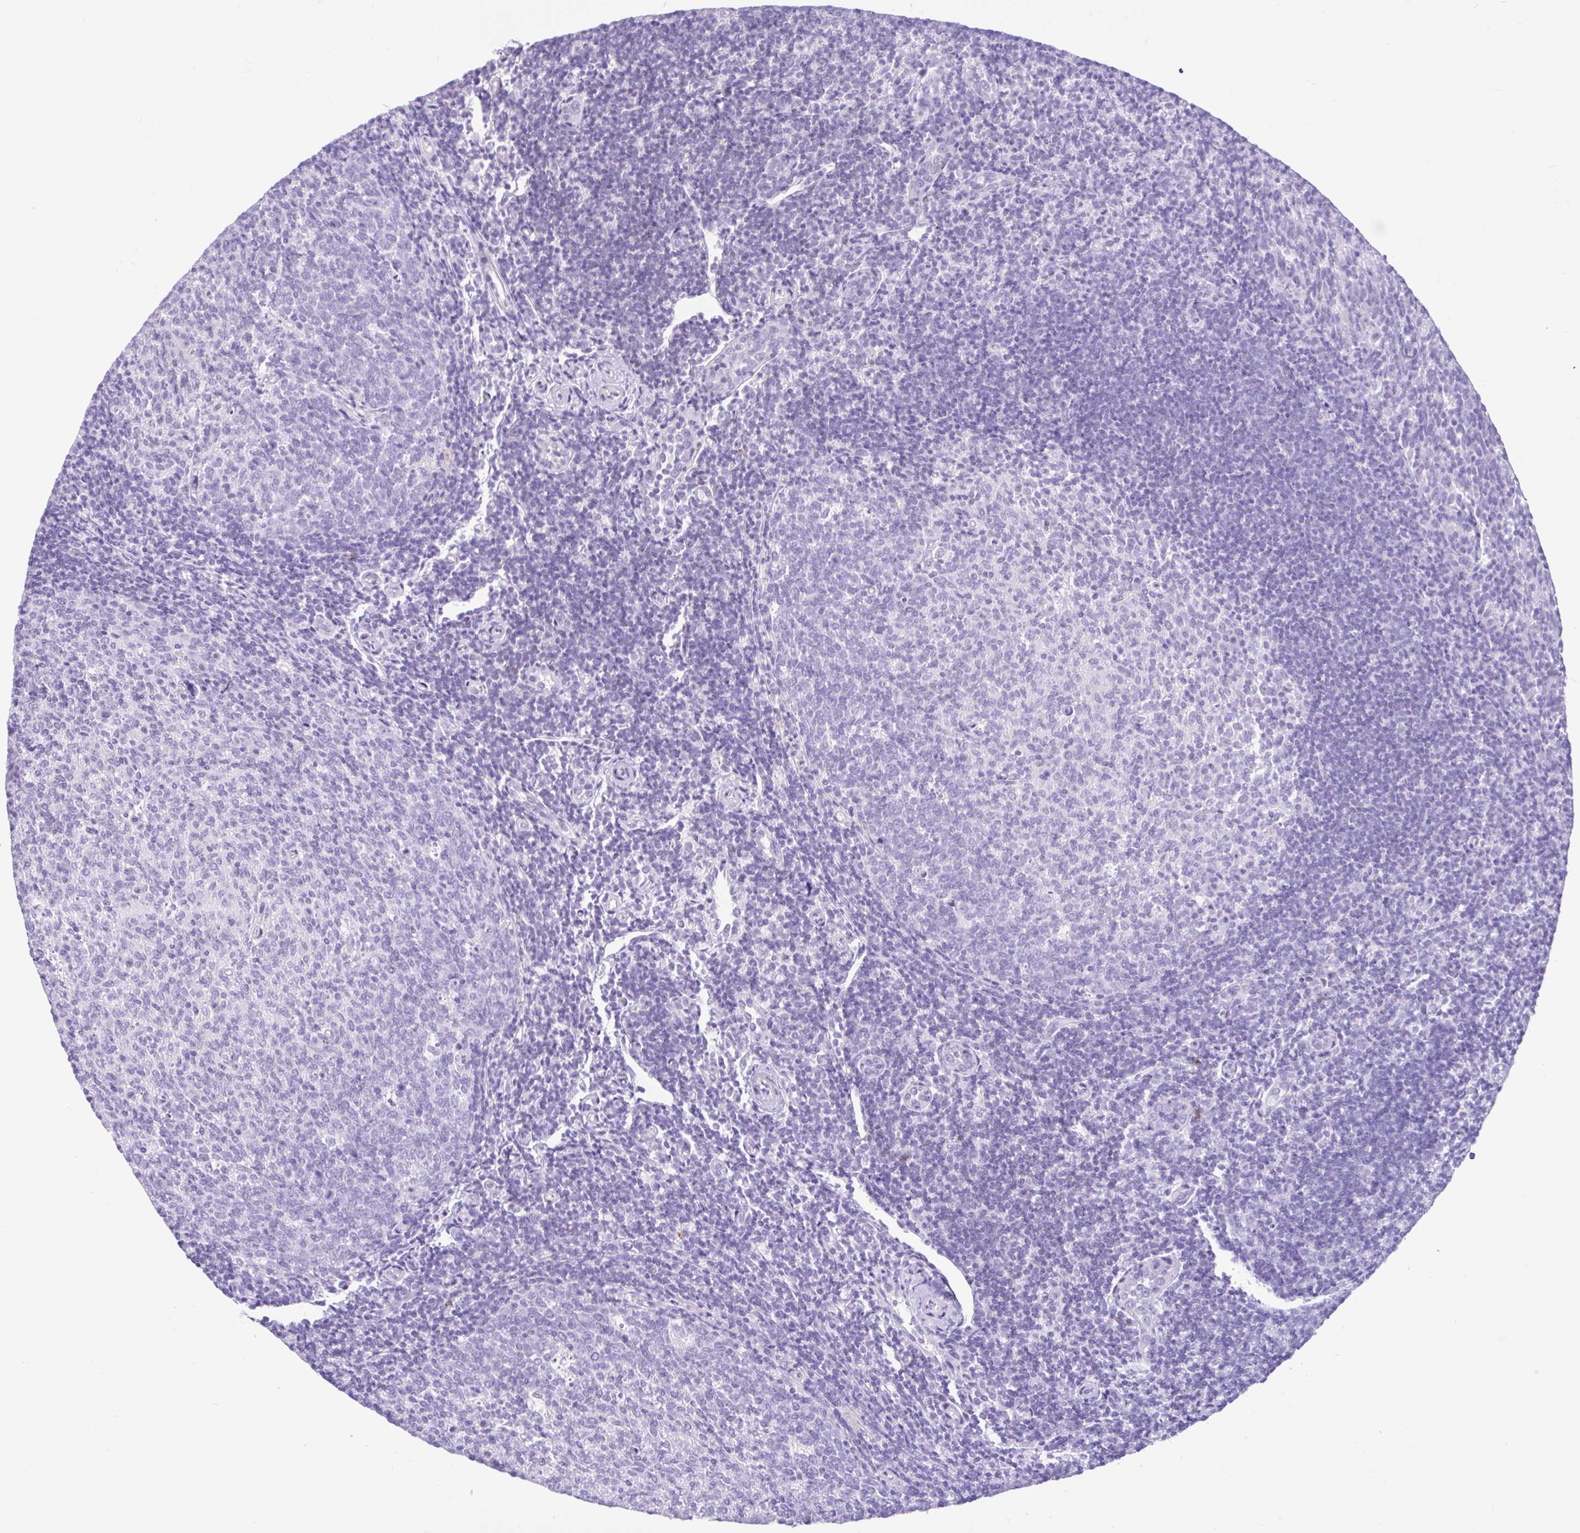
{"staining": {"intensity": "negative", "quantity": "none", "location": "none"}, "tissue": "tonsil", "cell_type": "Germinal center cells", "image_type": "normal", "snomed": [{"axis": "morphology", "description": "Normal tissue, NOS"}, {"axis": "topography", "description": "Tonsil"}], "caption": "Immunohistochemical staining of unremarkable tonsil reveals no significant positivity in germinal center cells. (DAB (3,3'-diaminobenzidine) immunohistochemistry (IHC) visualized using brightfield microscopy, high magnification).", "gene": "ZNF101", "patient": {"sex": "female", "age": 10}}